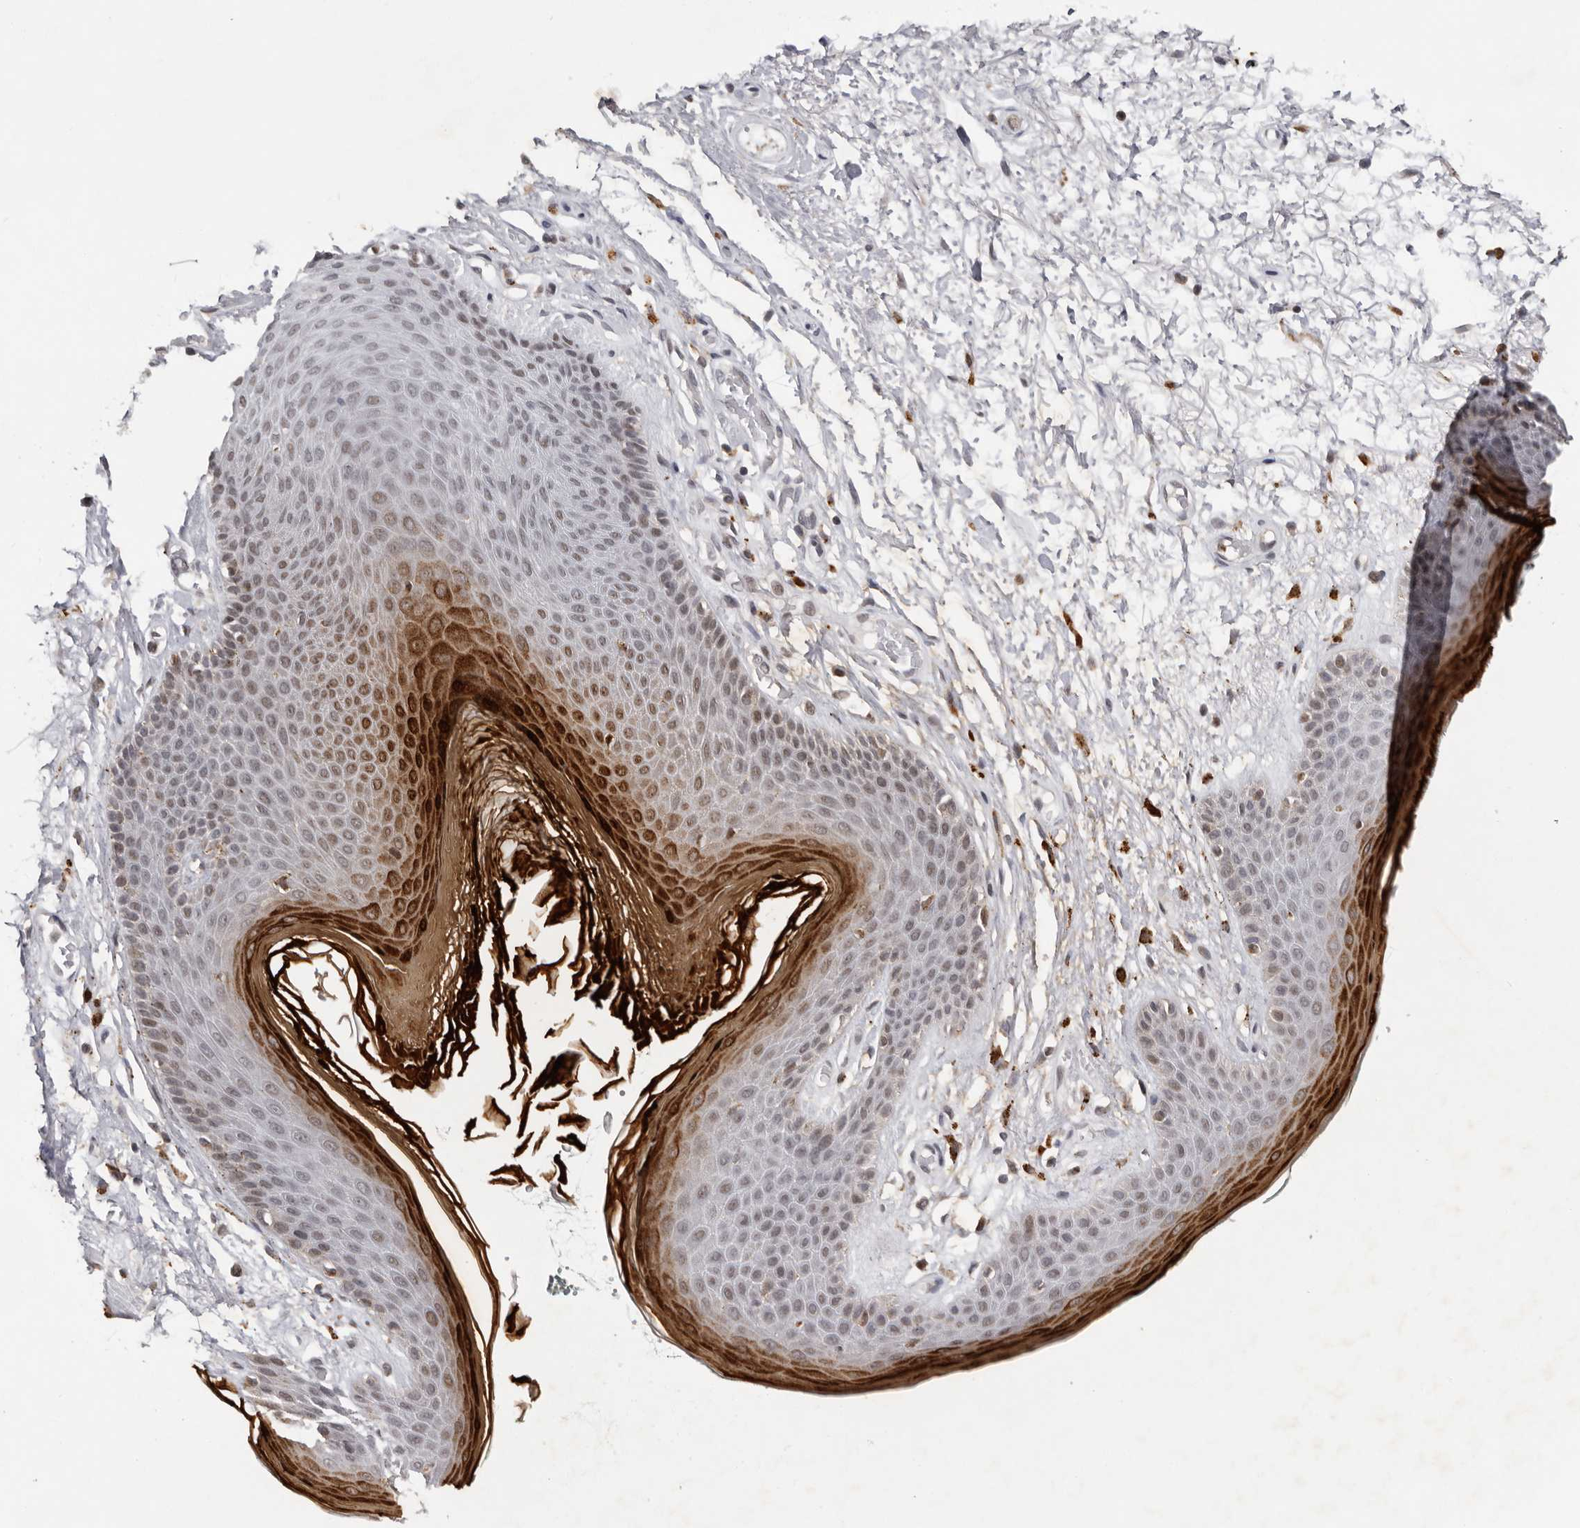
{"staining": {"intensity": "strong", "quantity": "<25%", "location": "cytoplasmic/membranous,nuclear"}, "tissue": "skin", "cell_type": "Epidermal cells", "image_type": "normal", "snomed": [{"axis": "morphology", "description": "Normal tissue, NOS"}, {"axis": "topography", "description": "Anal"}], "caption": "An IHC photomicrograph of unremarkable tissue is shown. Protein staining in brown labels strong cytoplasmic/membranous,nuclear positivity in skin within epidermal cells. (brown staining indicates protein expression, while blue staining denotes nuclei).", "gene": "KIF2B", "patient": {"sex": "male", "age": 74}}